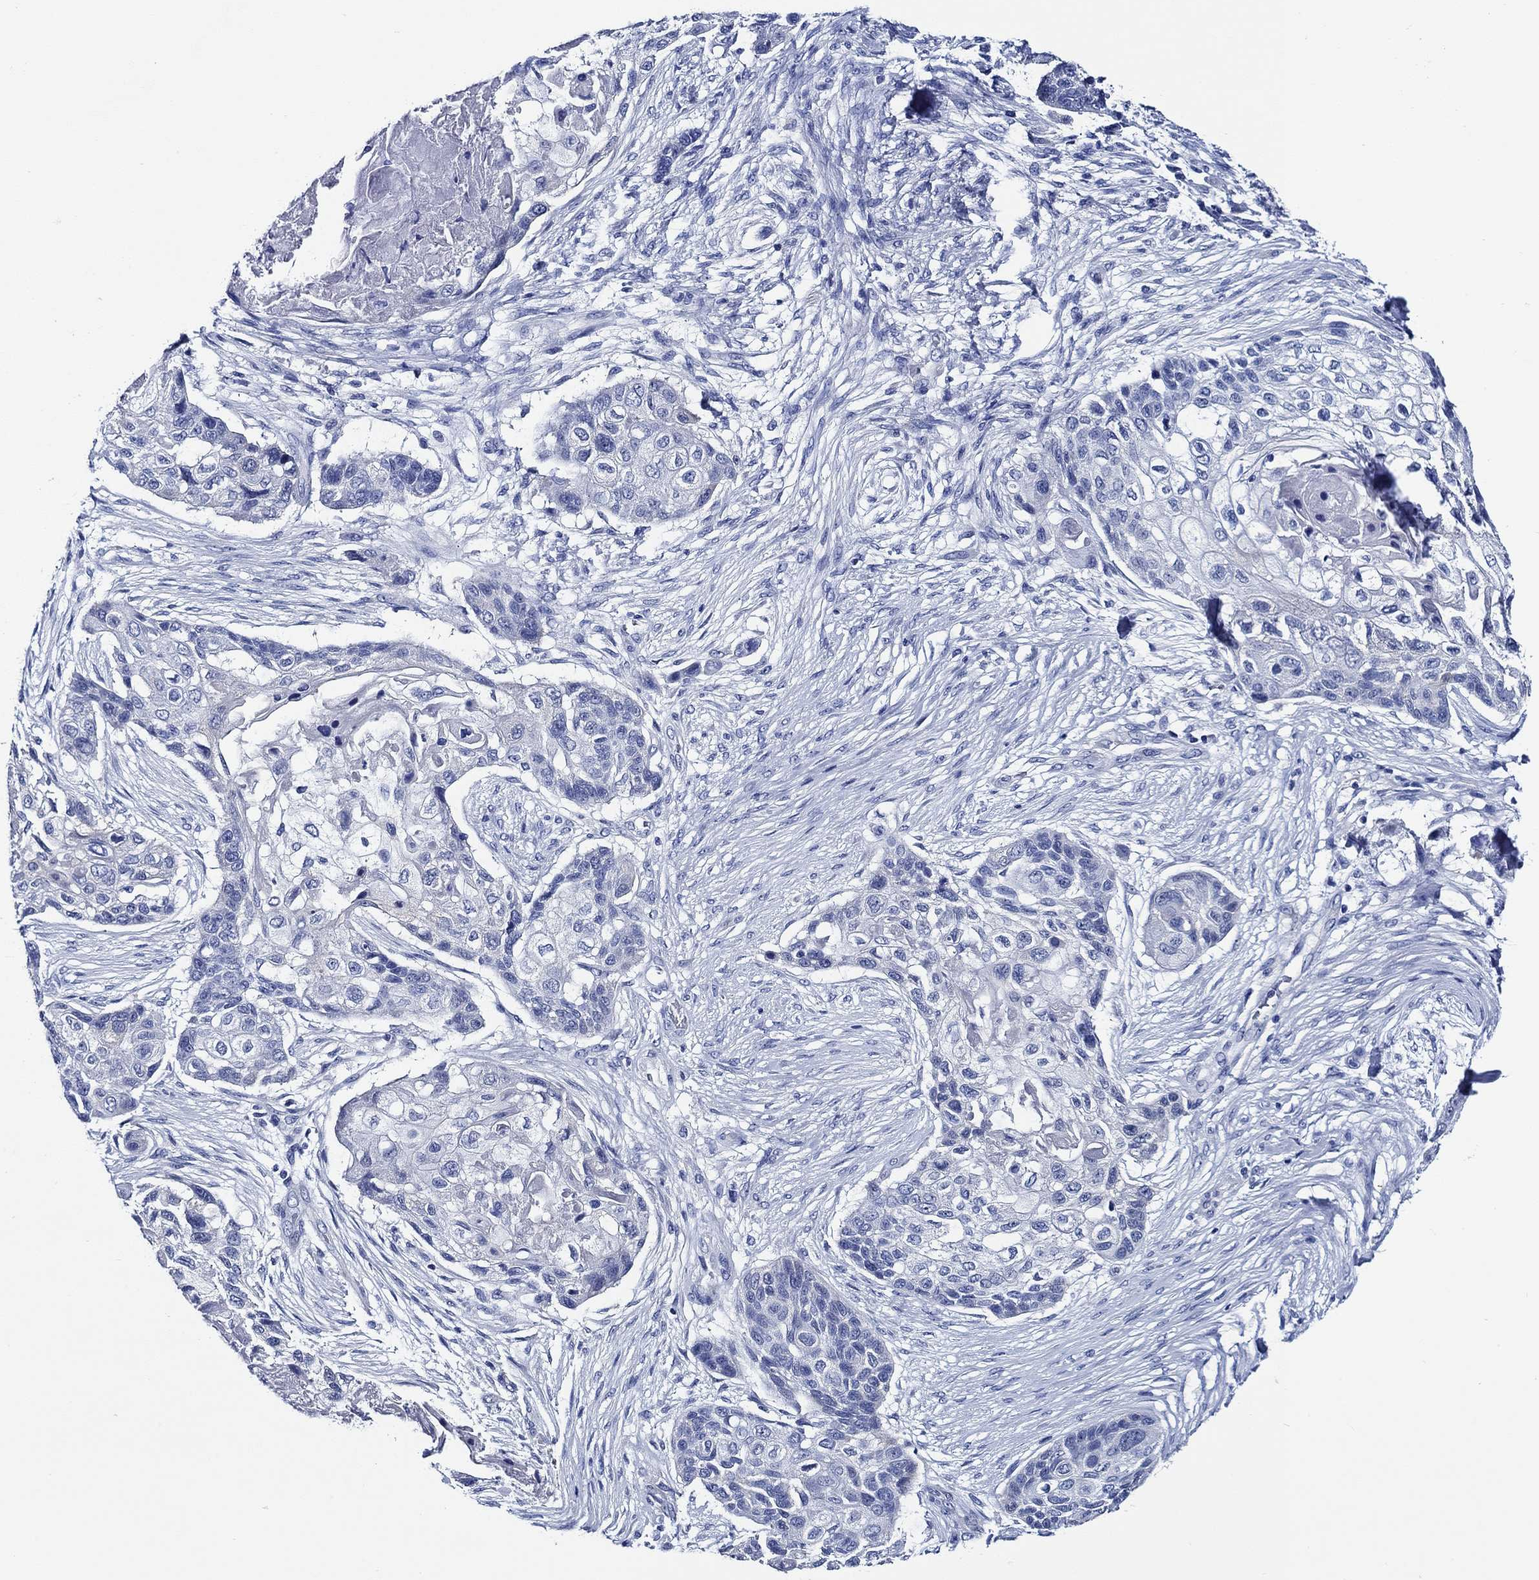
{"staining": {"intensity": "negative", "quantity": "none", "location": "none"}, "tissue": "lung cancer", "cell_type": "Tumor cells", "image_type": "cancer", "snomed": [{"axis": "morphology", "description": "Squamous cell carcinoma, NOS"}, {"axis": "topography", "description": "Lung"}], "caption": "Lung squamous cell carcinoma stained for a protein using immunohistochemistry shows no positivity tumor cells.", "gene": "WDR62", "patient": {"sex": "male", "age": 69}}